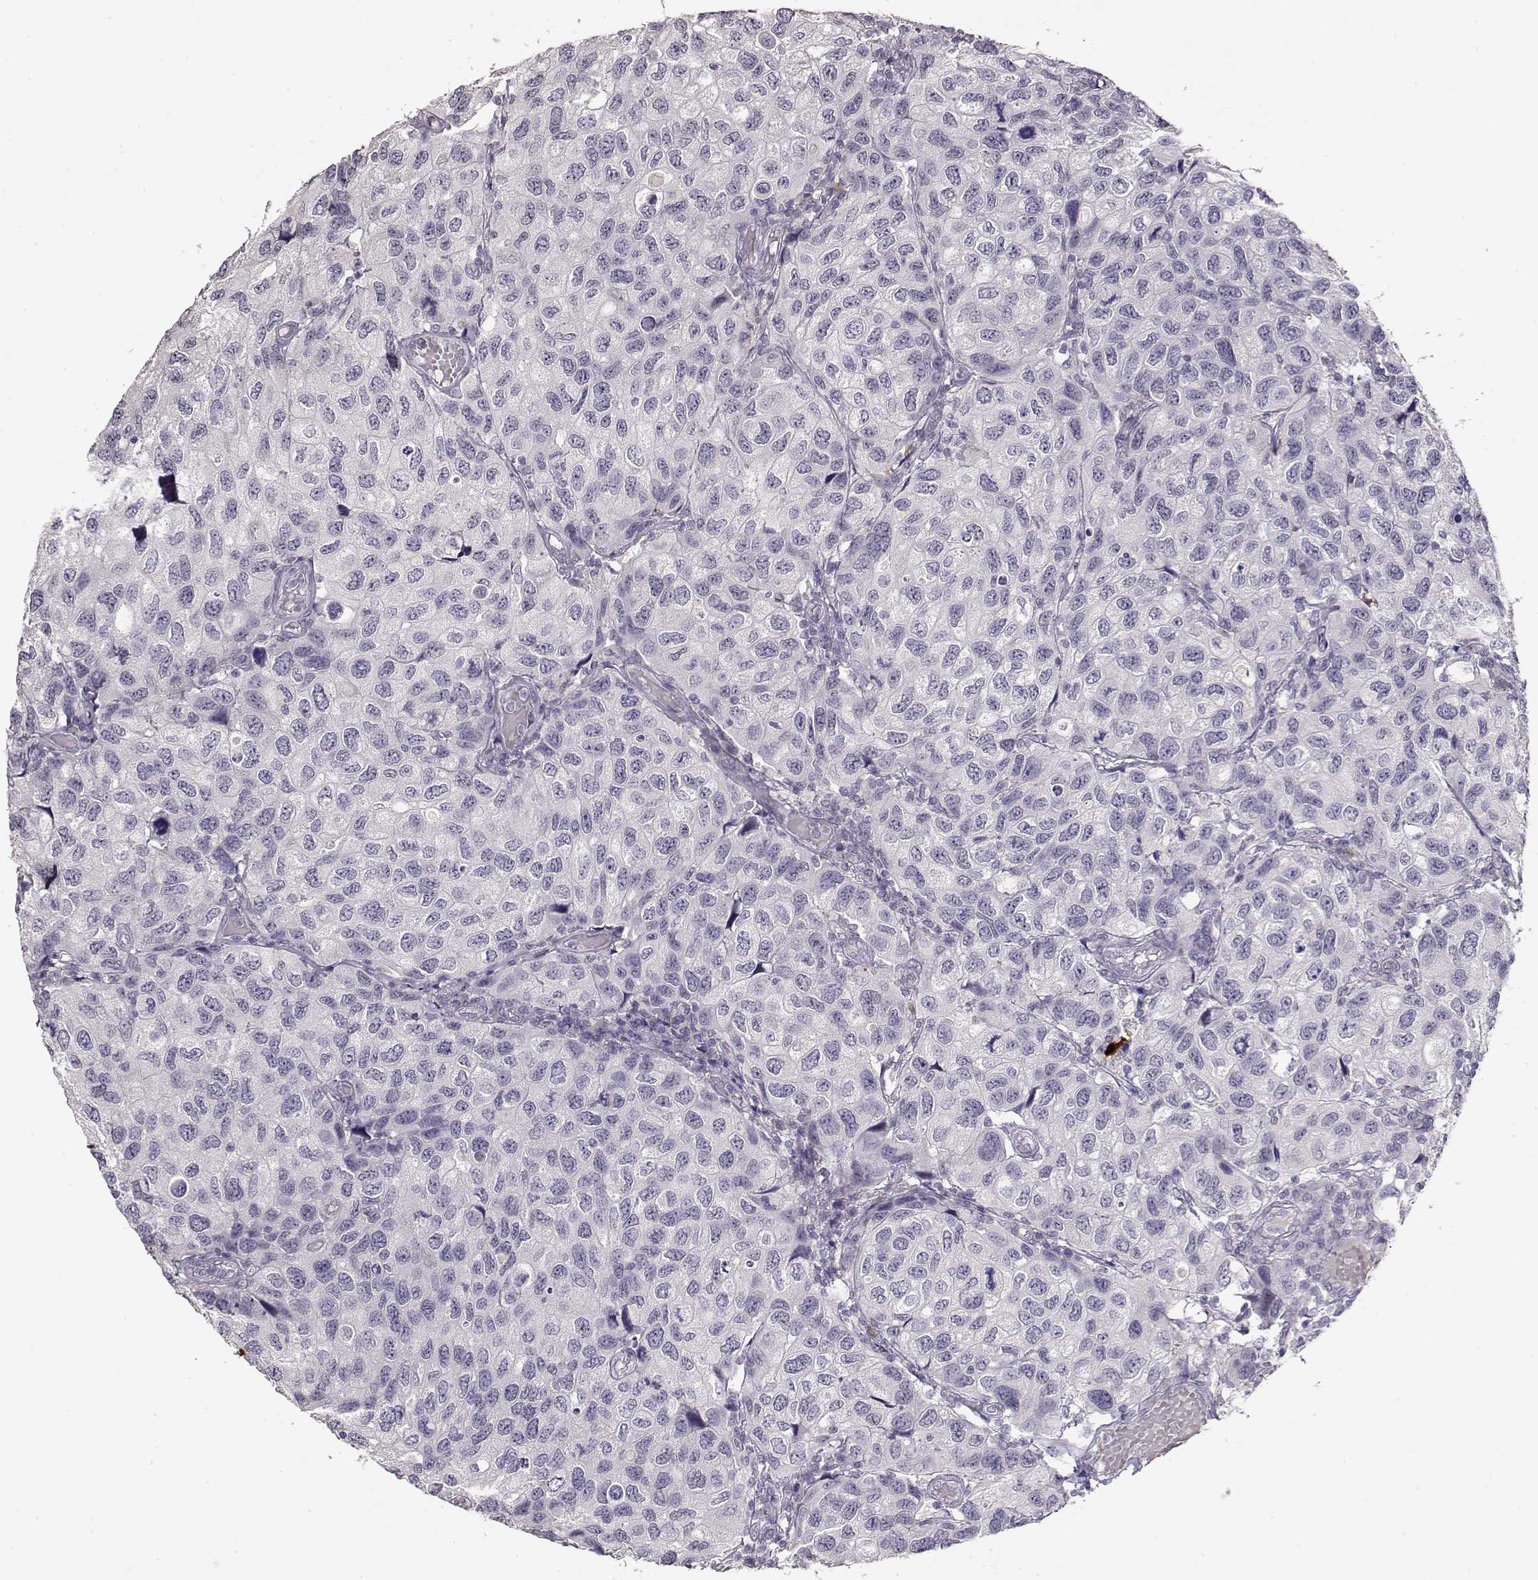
{"staining": {"intensity": "negative", "quantity": "none", "location": "none"}, "tissue": "urothelial cancer", "cell_type": "Tumor cells", "image_type": "cancer", "snomed": [{"axis": "morphology", "description": "Urothelial carcinoma, High grade"}, {"axis": "topography", "description": "Urinary bladder"}], "caption": "A high-resolution micrograph shows immunohistochemistry staining of urothelial cancer, which reveals no significant staining in tumor cells.", "gene": "S100B", "patient": {"sex": "male", "age": 79}}